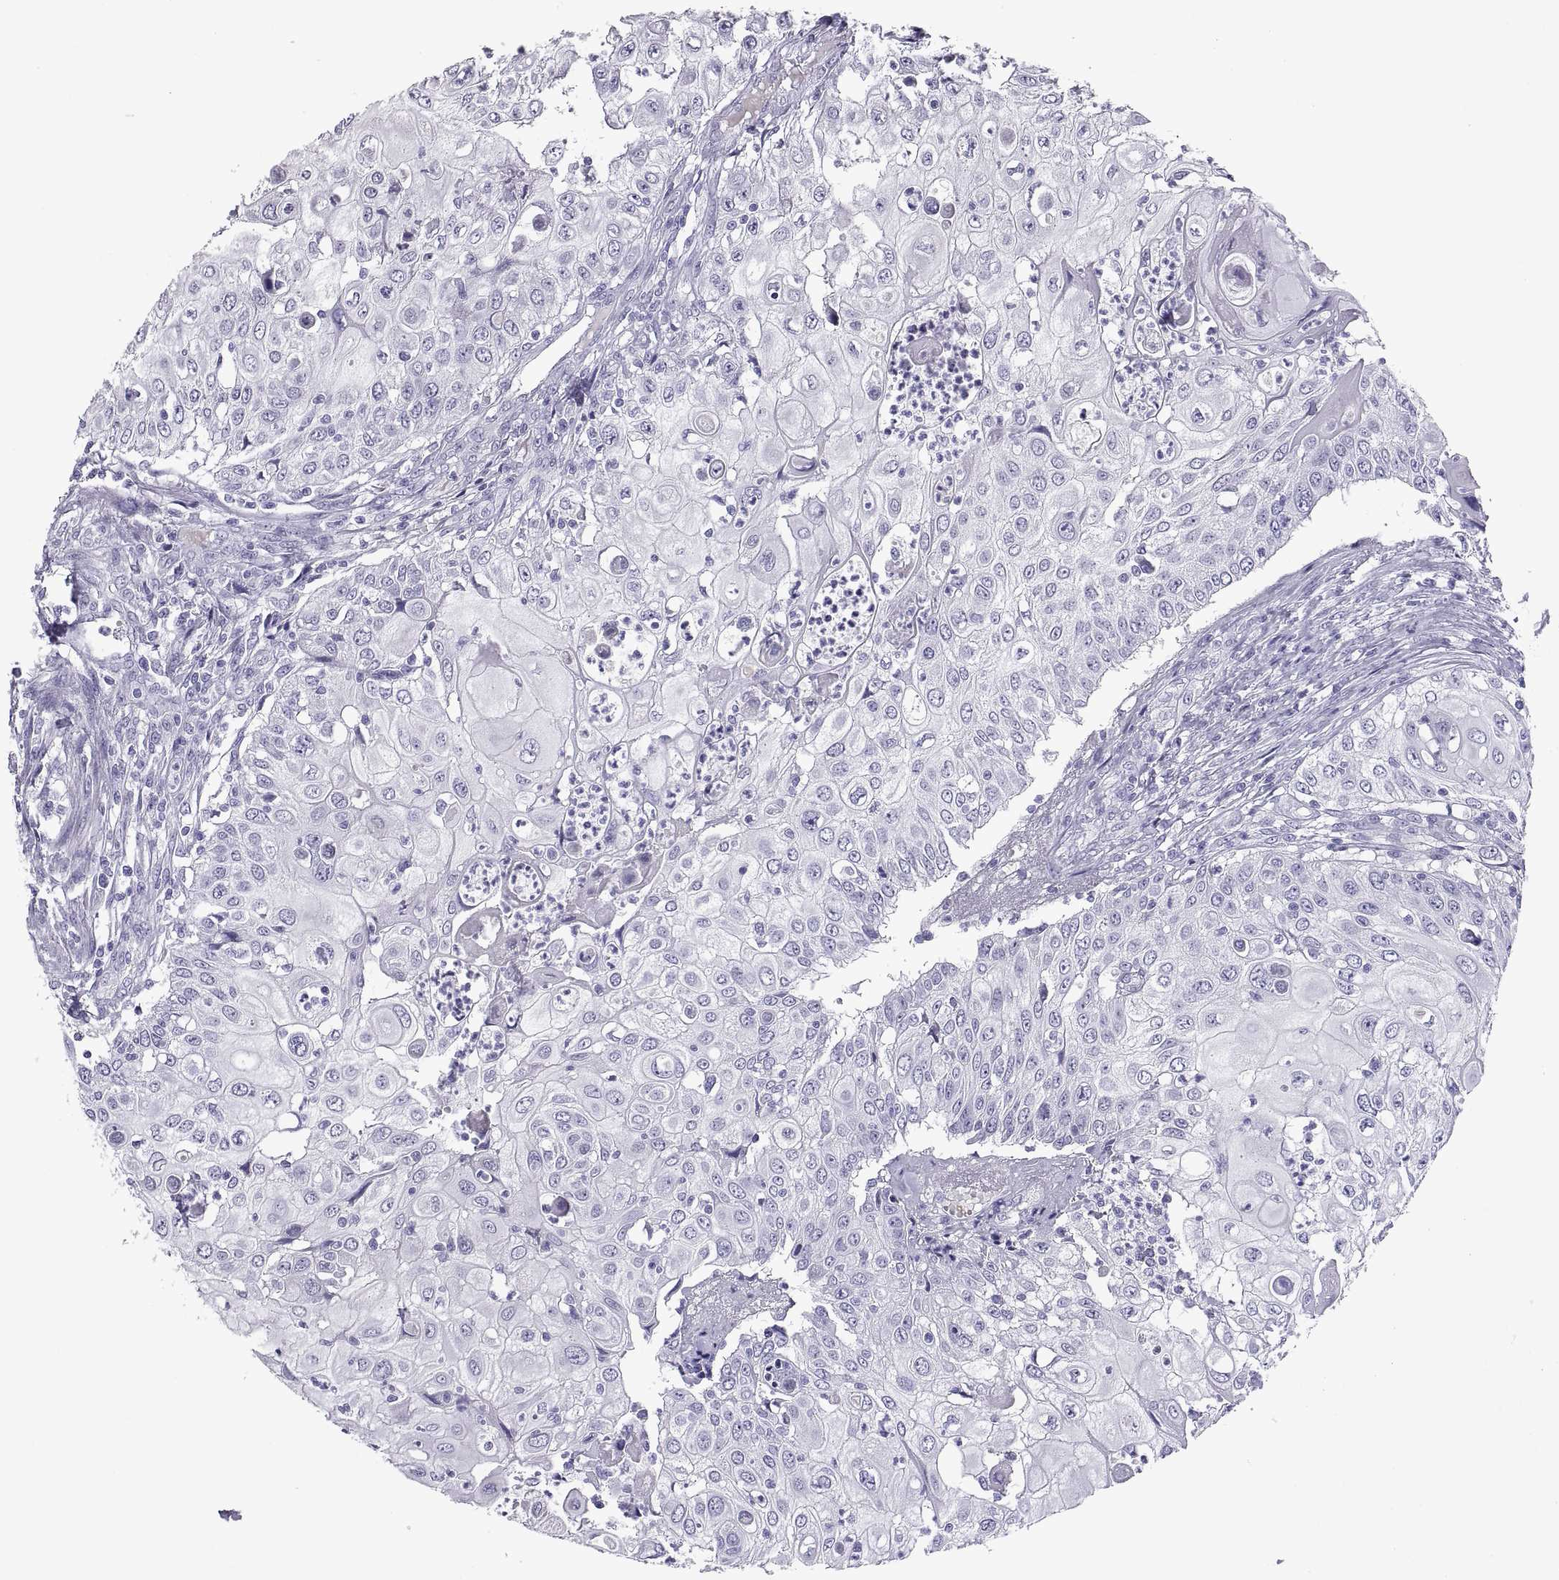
{"staining": {"intensity": "negative", "quantity": "none", "location": "none"}, "tissue": "urothelial cancer", "cell_type": "Tumor cells", "image_type": "cancer", "snomed": [{"axis": "morphology", "description": "Urothelial carcinoma, High grade"}, {"axis": "topography", "description": "Urinary bladder"}], "caption": "Micrograph shows no protein expression in tumor cells of high-grade urothelial carcinoma tissue.", "gene": "RGS20", "patient": {"sex": "female", "age": 79}}